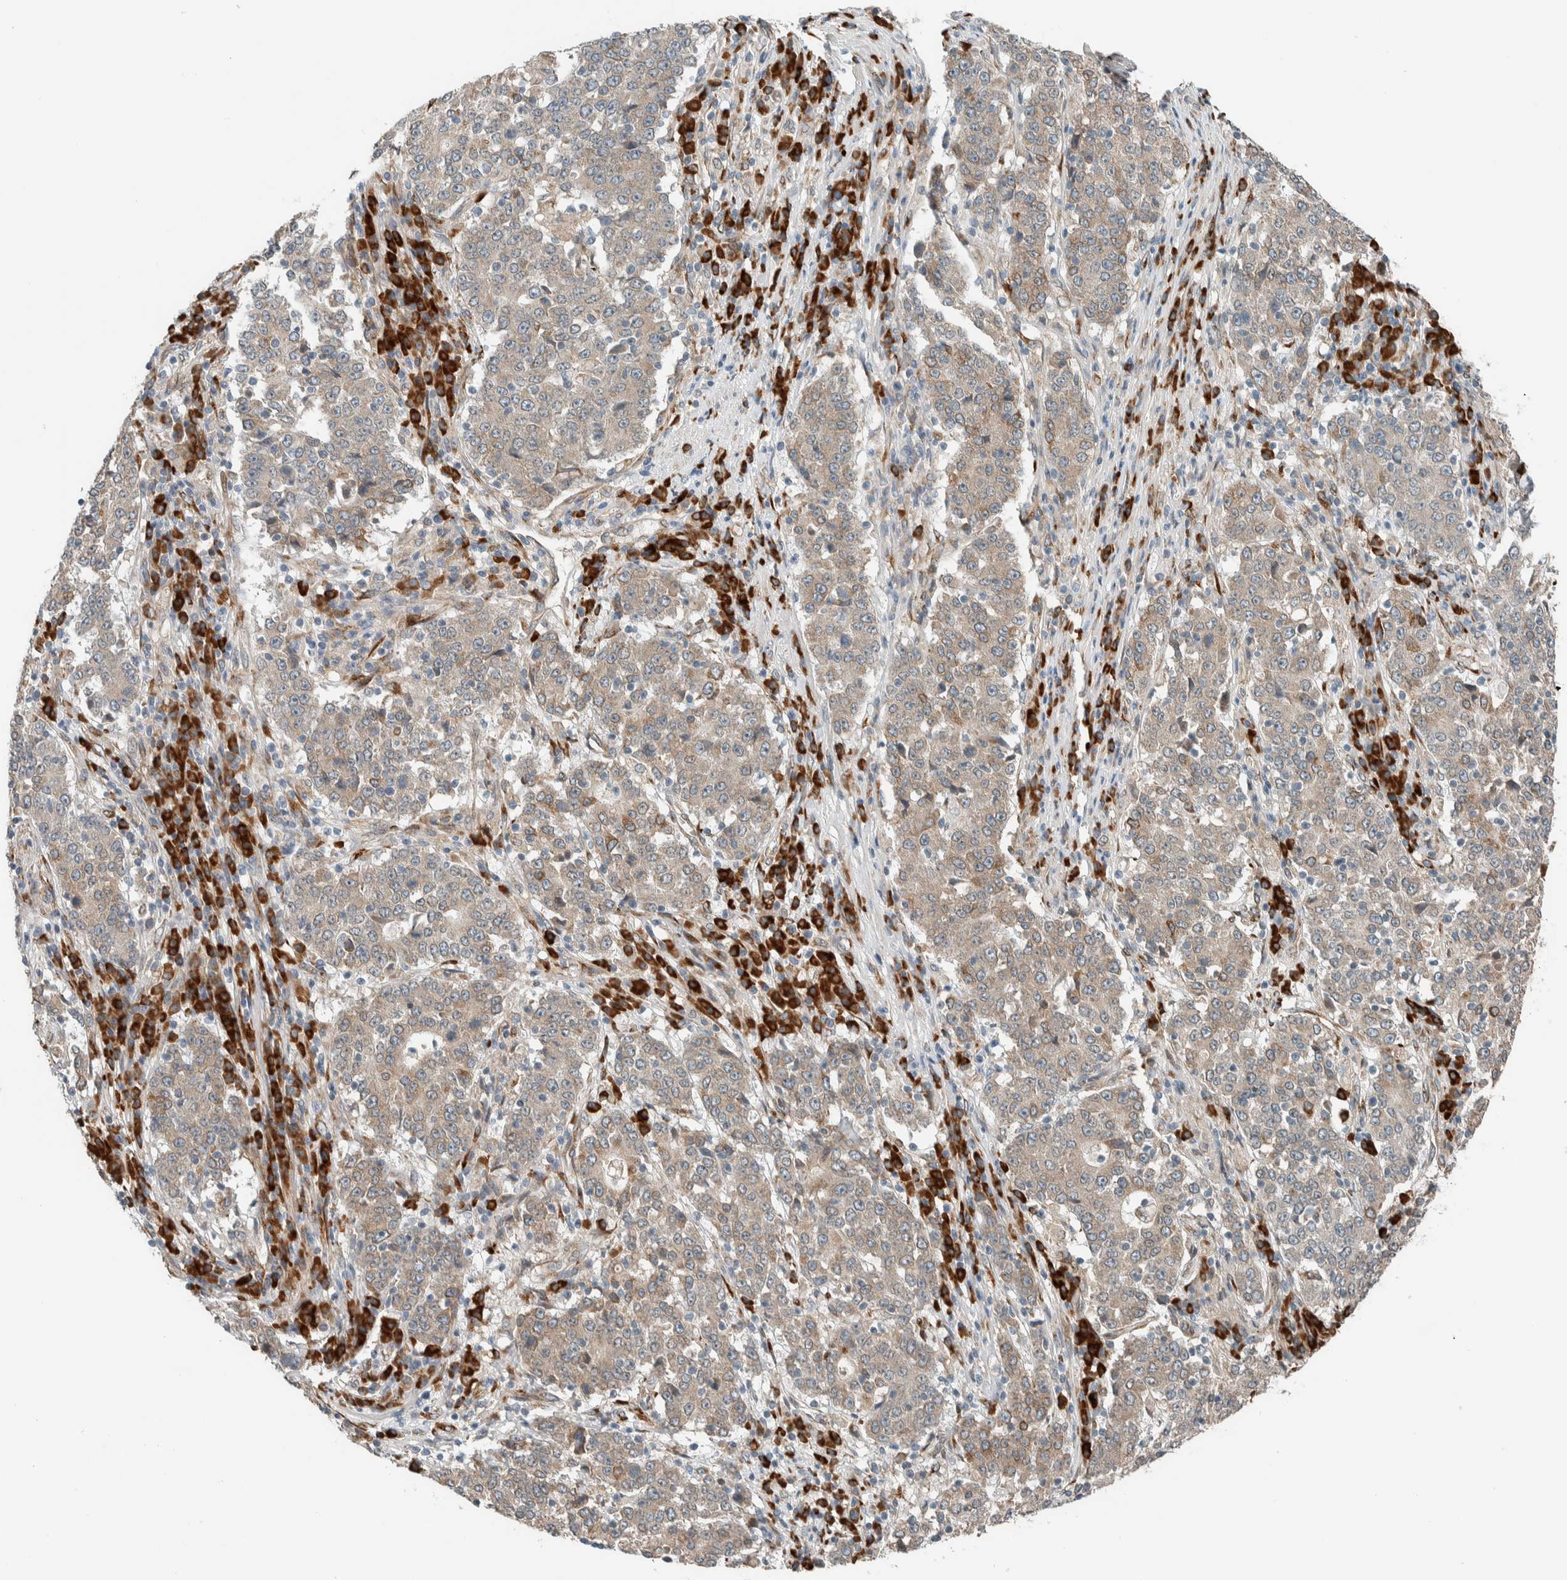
{"staining": {"intensity": "weak", "quantity": "25%-75%", "location": "cytoplasmic/membranous"}, "tissue": "stomach cancer", "cell_type": "Tumor cells", "image_type": "cancer", "snomed": [{"axis": "morphology", "description": "Adenocarcinoma, NOS"}, {"axis": "topography", "description": "Stomach"}], "caption": "Stomach cancer (adenocarcinoma) stained for a protein (brown) displays weak cytoplasmic/membranous positive expression in approximately 25%-75% of tumor cells.", "gene": "CTBP2", "patient": {"sex": "male", "age": 59}}